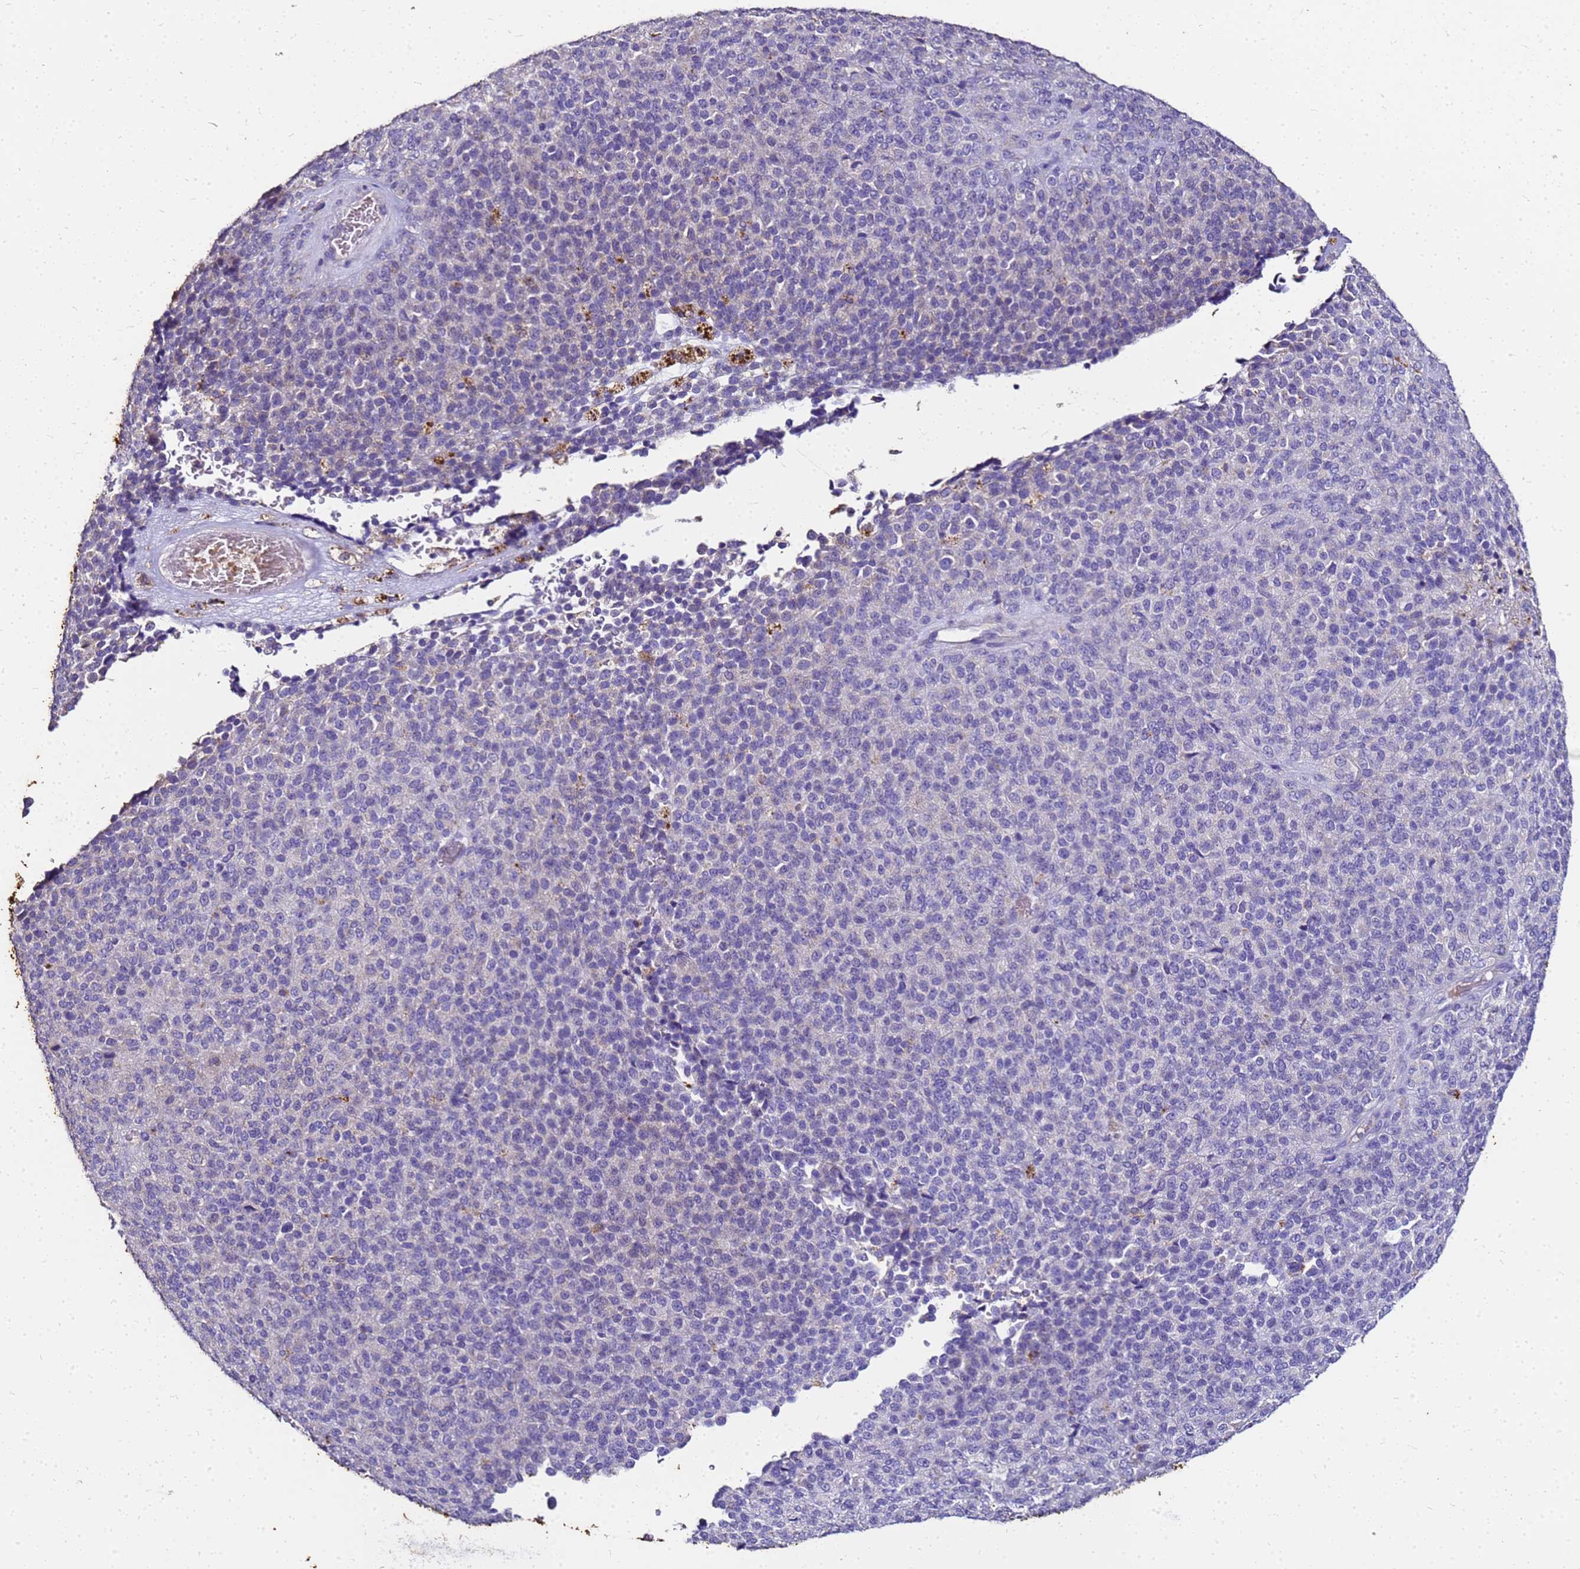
{"staining": {"intensity": "negative", "quantity": "none", "location": "none"}, "tissue": "melanoma", "cell_type": "Tumor cells", "image_type": "cancer", "snomed": [{"axis": "morphology", "description": "Malignant melanoma, Metastatic site"}, {"axis": "topography", "description": "Brain"}], "caption": "The micrograph shows no staining of tumor cells in malignant melanoma (metastatic site).", "gene": "S100A2", "patient": {"sex": "female", "age": 56}}